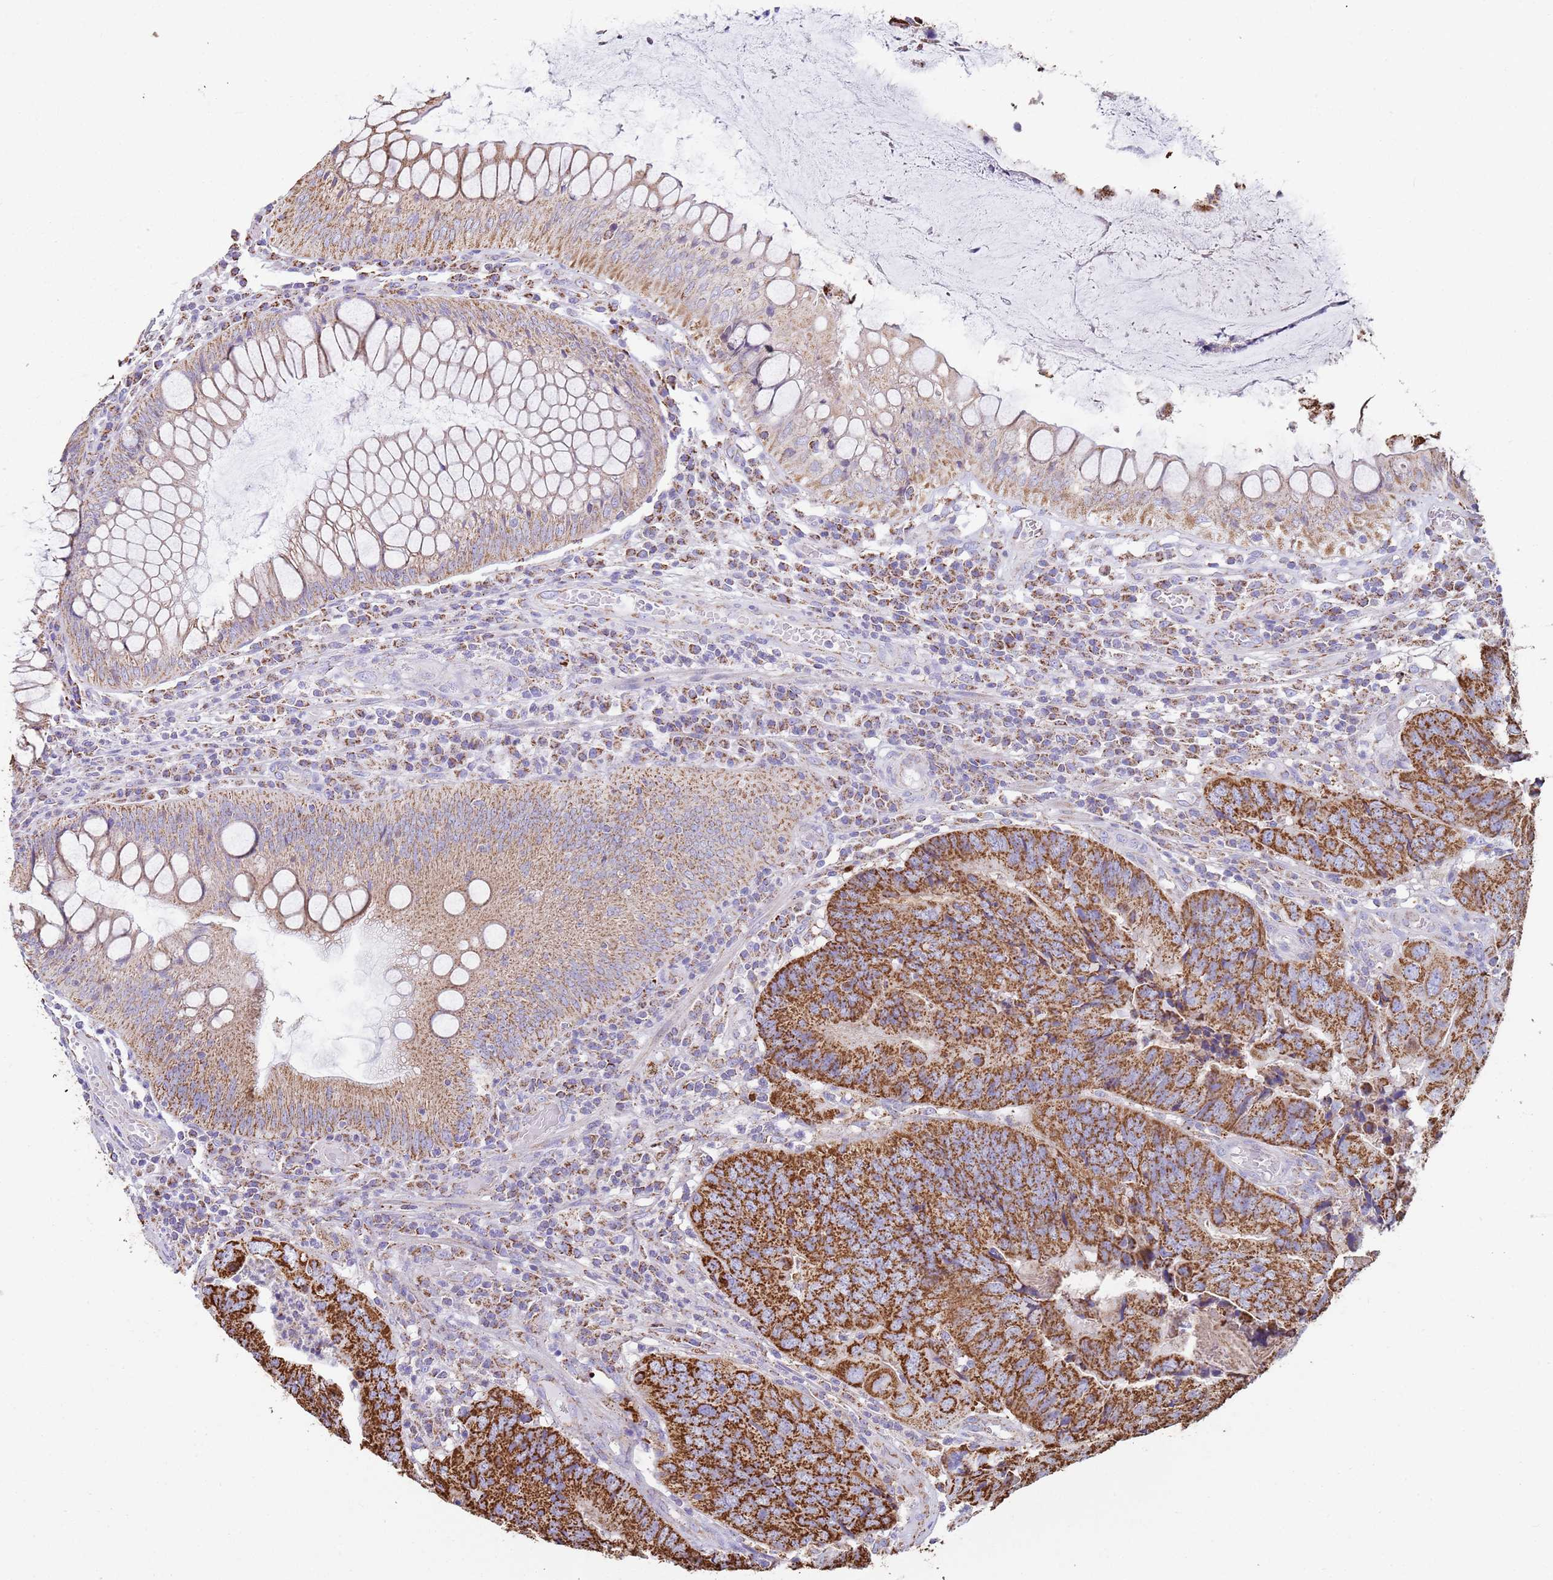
{"staining": {"intensity": "strong", "quantity": ">75%", "location": "cytoplasmic/membranous"}, "tissue": "colorectal cancer", "cell_type": "Tumor cells", "image_type": "cancer", "snomed": [{"axis": "morphology", "description": "Adenocarcinoma, NOS"}, {"axis": "topography", "description": "Colon"}], "caption": "Immunohistochemistry (IHC) histopathology image of human adenocarcinoma (colorectal) stained for a protein (brown), which displays high levels of strong cytoplasmic/membranous expression in approximately >75% of tumor cells.", "gene": "TTLL1", "patient": {"sex": "female", "age": 67}}